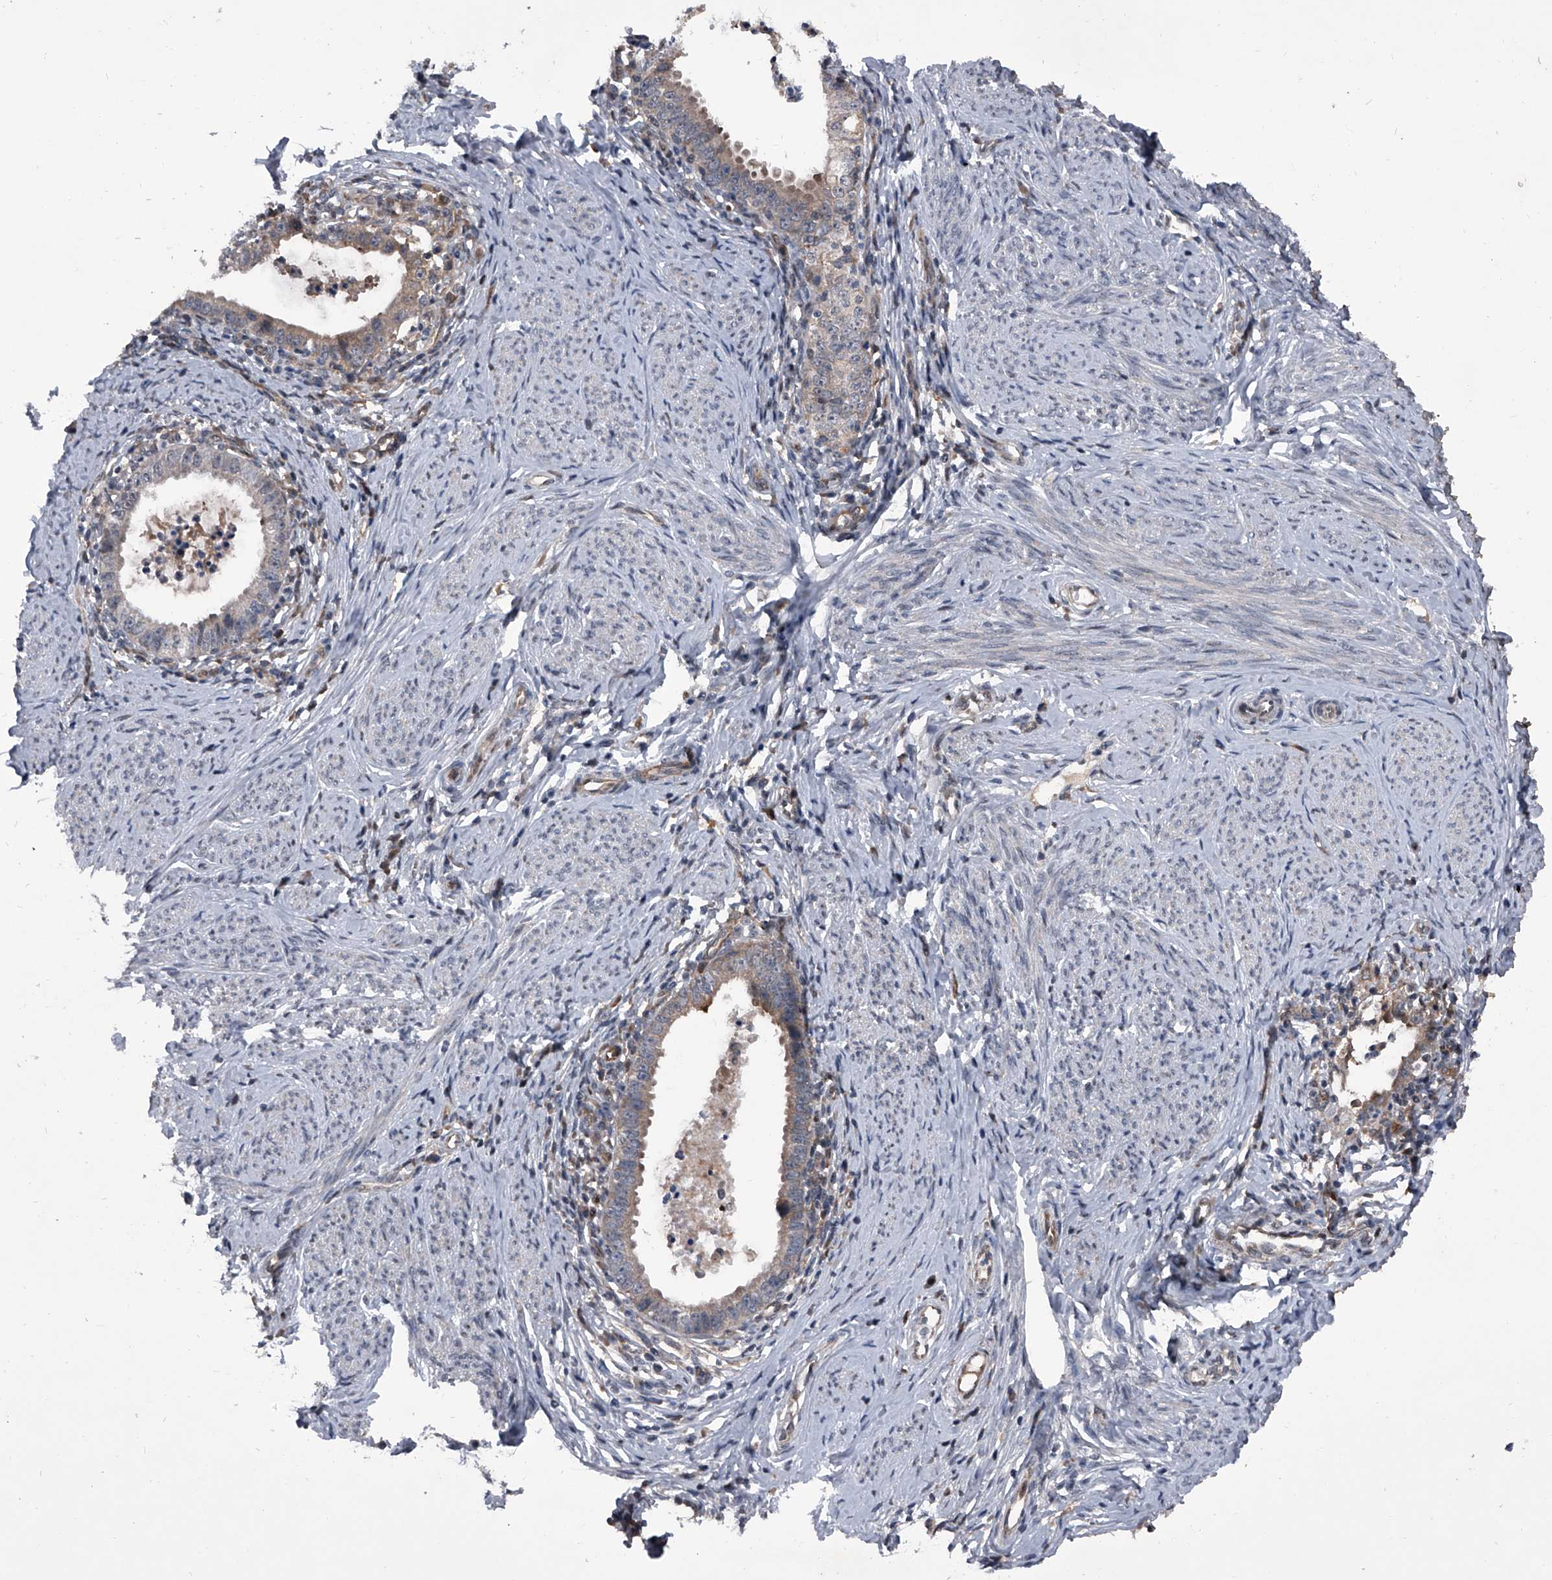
{"staining": {"intensity": "moderate", "quantity": "25%-75%", "location": "cytoplasmic/membranous"}, "tissue": "cervical cancer", "cell_type": "Tumor cells", "image_type": "cancer", "snomed": [{"axis": "morphology", "description": "Adenocarcinoma, NOS"}, {"axis": "topography", "description": "Cervix"}], "caption": "The micrograph reveals immunohistochemical staining of adenocarcinoma (cervical). There is moderate cytoplasmic/membranous positivity is seen in approximately 25%-75% of tumor cells.", "gene": "ELK4", "patient": {"sex": "female", "age": 36}}